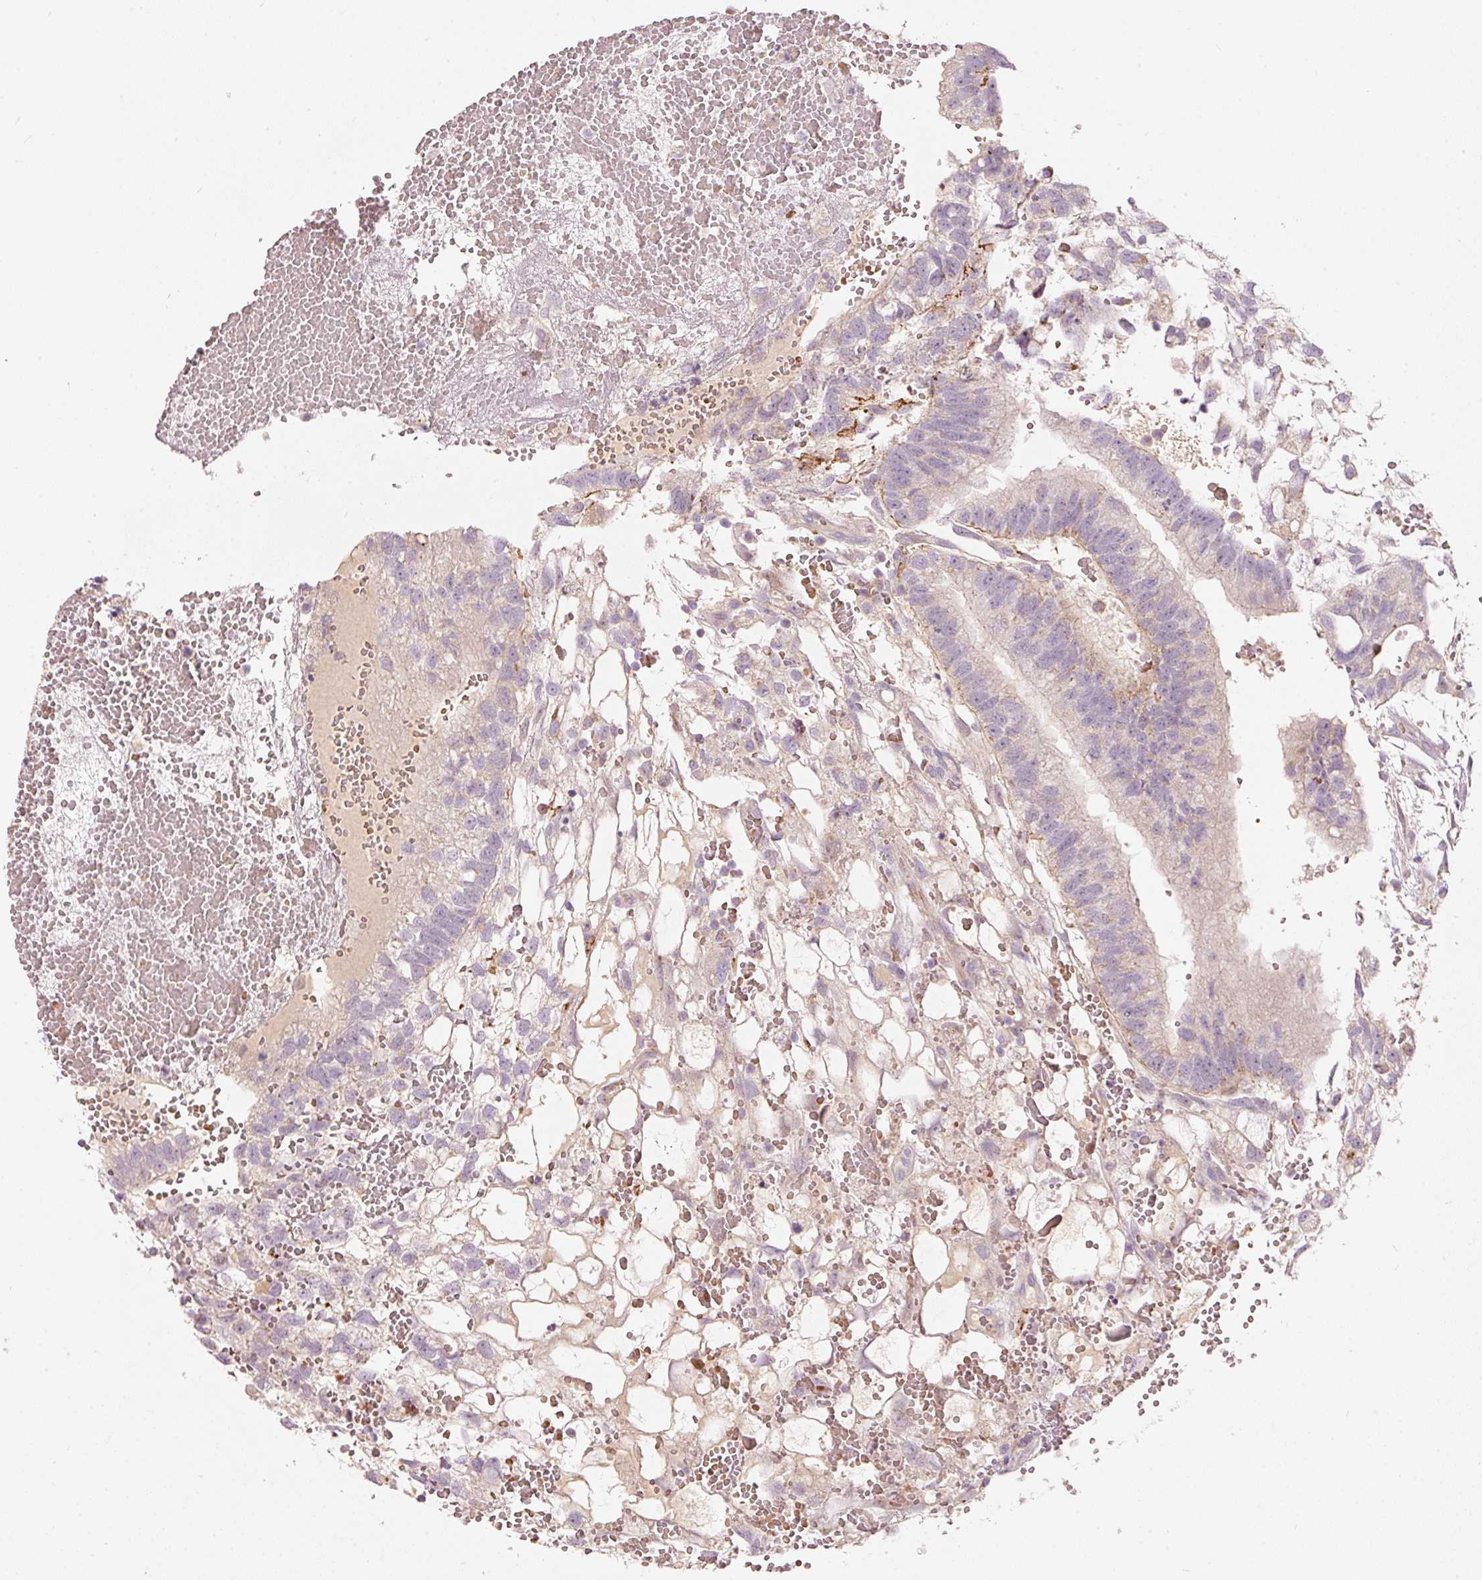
{"staining": {"intensity": "negative", "quantity": "none", "location": "none"}, "tissue": "testis cancer", "cell_type": "Tumor cells", "image_type": "cancer", "snomed": [{"axis": "morphology", "description": "Normal tissue, NOS"}, {"axis": "morphology", "description": "Carcinoma, Embryonal, NOS"}, {"axis": "topography", "description": "Testis"}], "caption": "Testis cancer stained for a protein using immunohistochemistry reveals no staining tumor cells.", "gene": "KLHL21", "patient": {"sex": "male", "age": 32}}